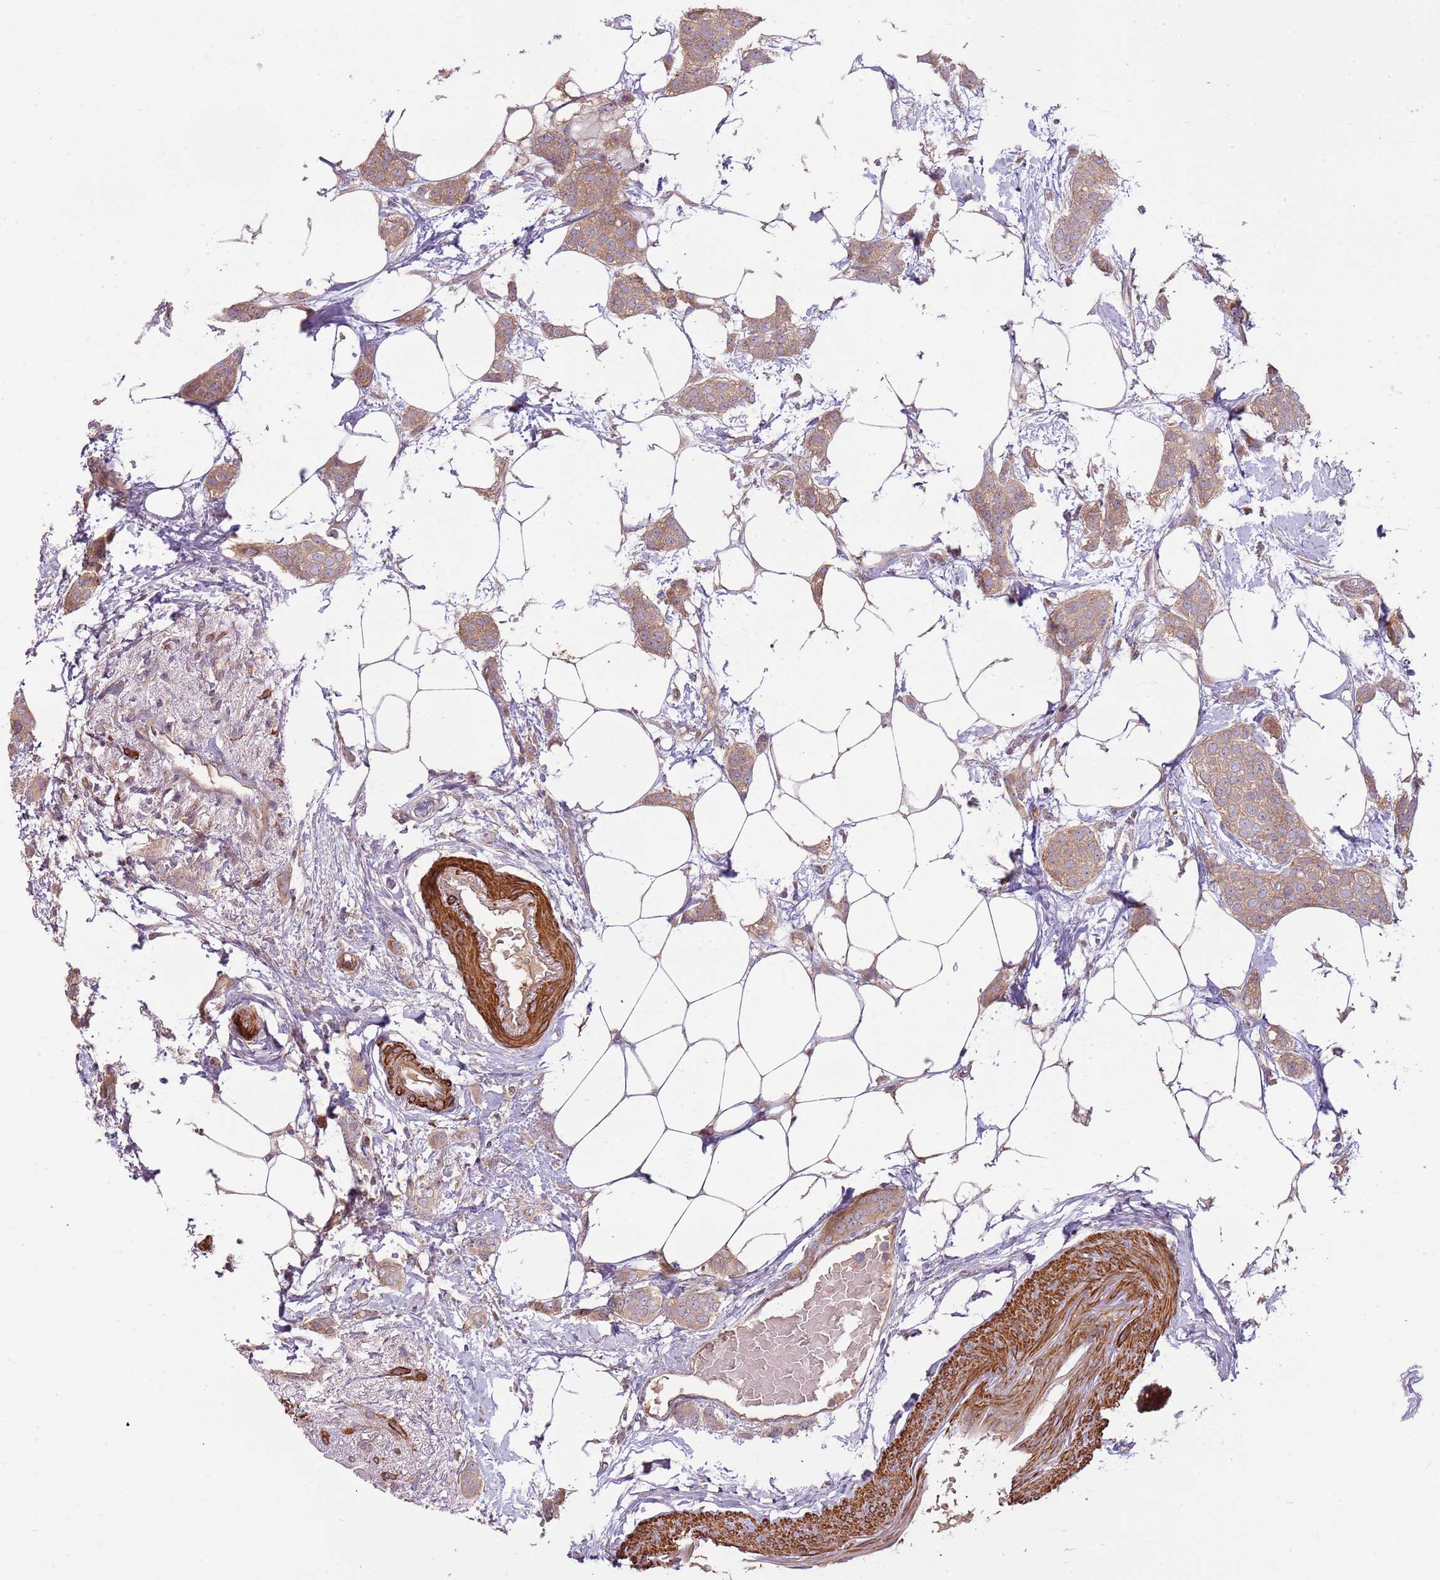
{"staining": {"intensity": "weak", "quantity": ">75%", "location": "cytoplasmic/membranous"}, "tissue": "breast cancer", "cell_type": "Tumor cells", "image_type": "cancer", "snomed": [{"axis": "morphology", "description": "Duct carcinoma"}, {"axis": "topography", "description": "Breast"}], "caption": "This is a micrograph of immunohistochemistry staining of breast cancer, which shows weak staining in the cytoplasmic/membranous of tumor cells.", "gene": "RNF128", "patient": {"sex": "female", "age": 72}}